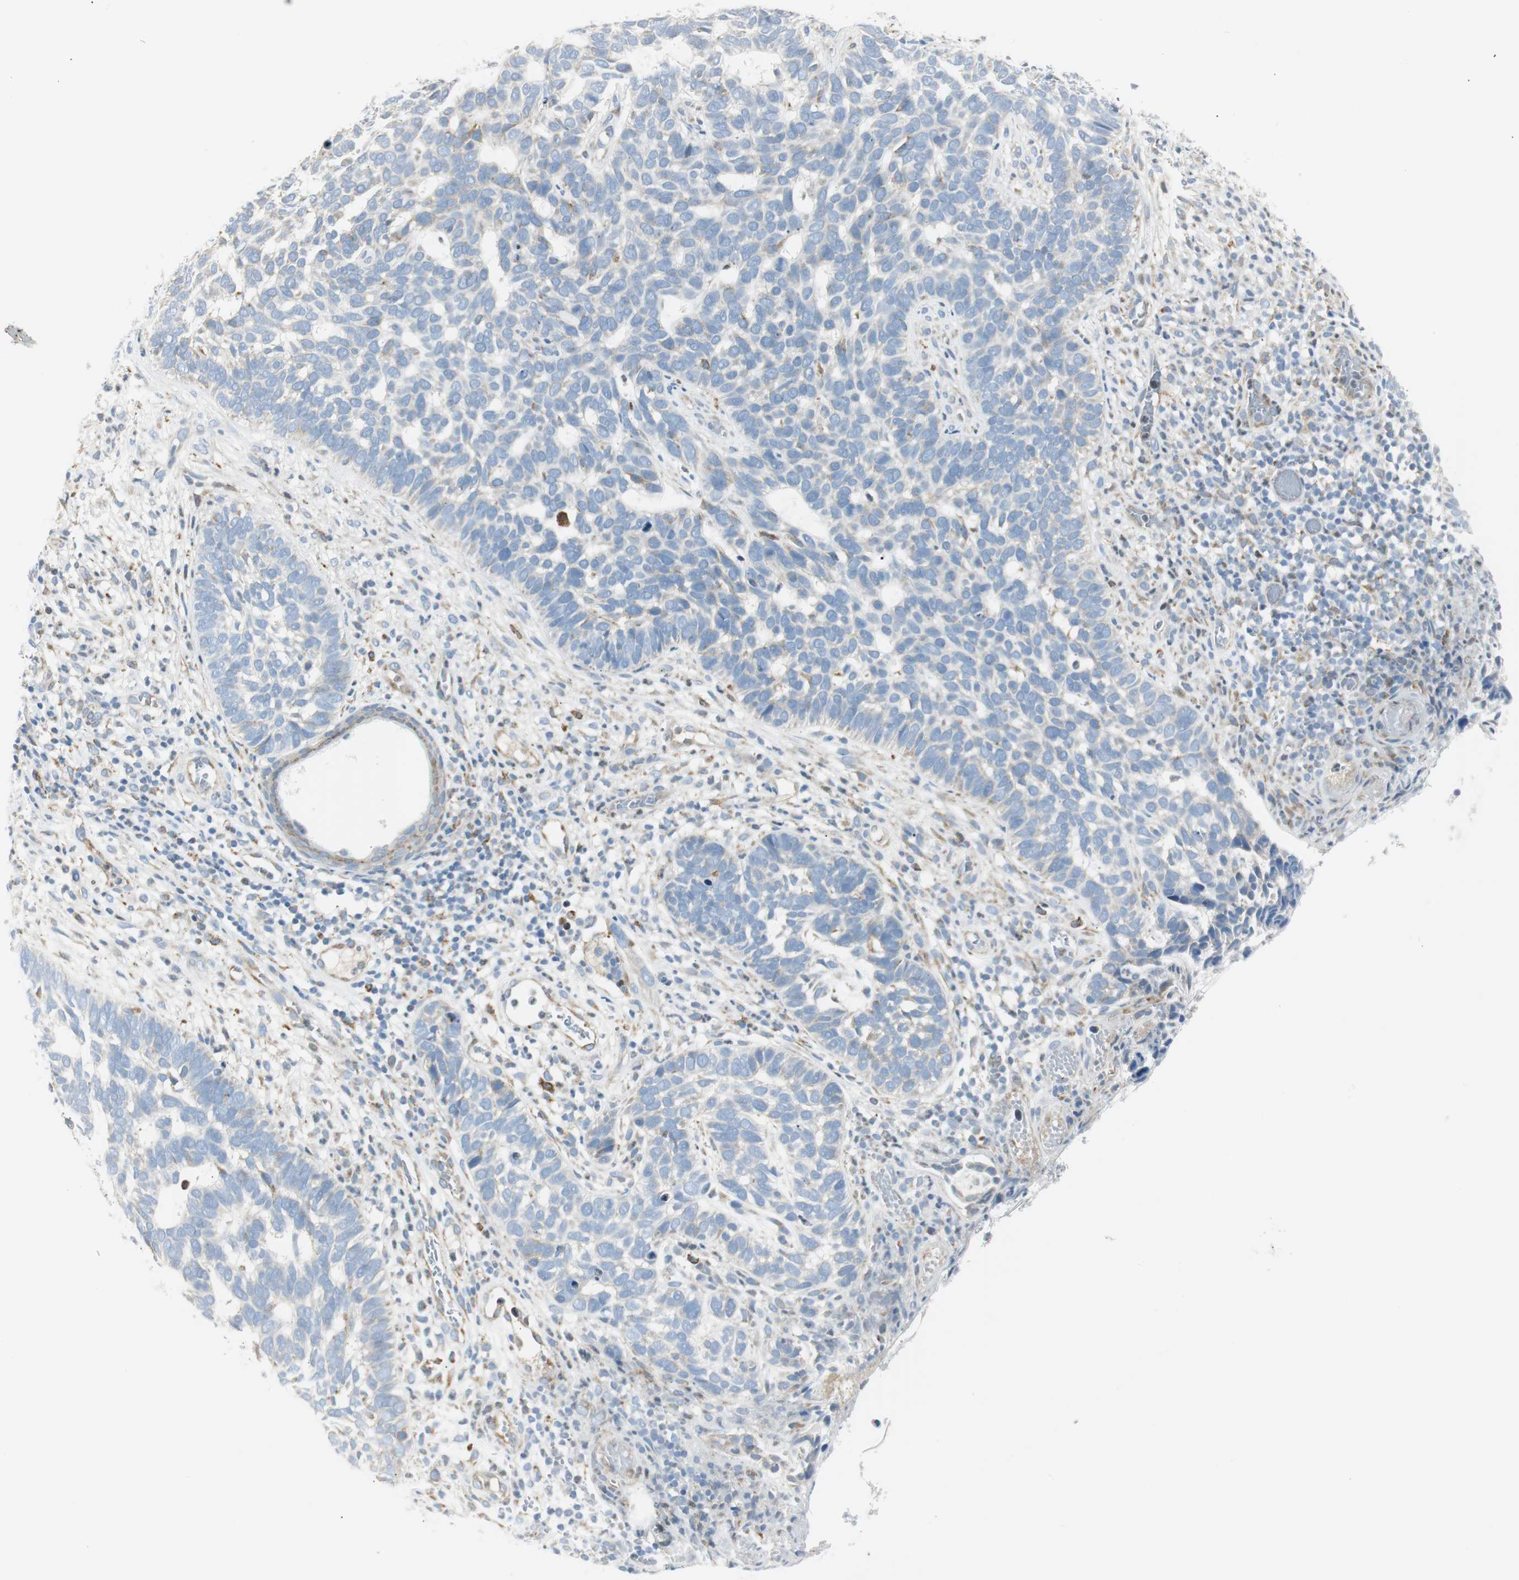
{"staining": {"intensity": "negative", "quantity": "none", "location": "none"}, "tissue": "skin cancer", "cell_type": "Tumor cells", "image_type": "cancer", "snomed": [{"axis": "morphology", "description": "Basal cell carcinoma"}, {"axis": "topography", "description": "Skin"}], "caption": "A histopathology image of human skin cancer is negative for staining in tumor cells.", "gene": "TNFSF11", "patient": {"sex": "male", "age": 87}}